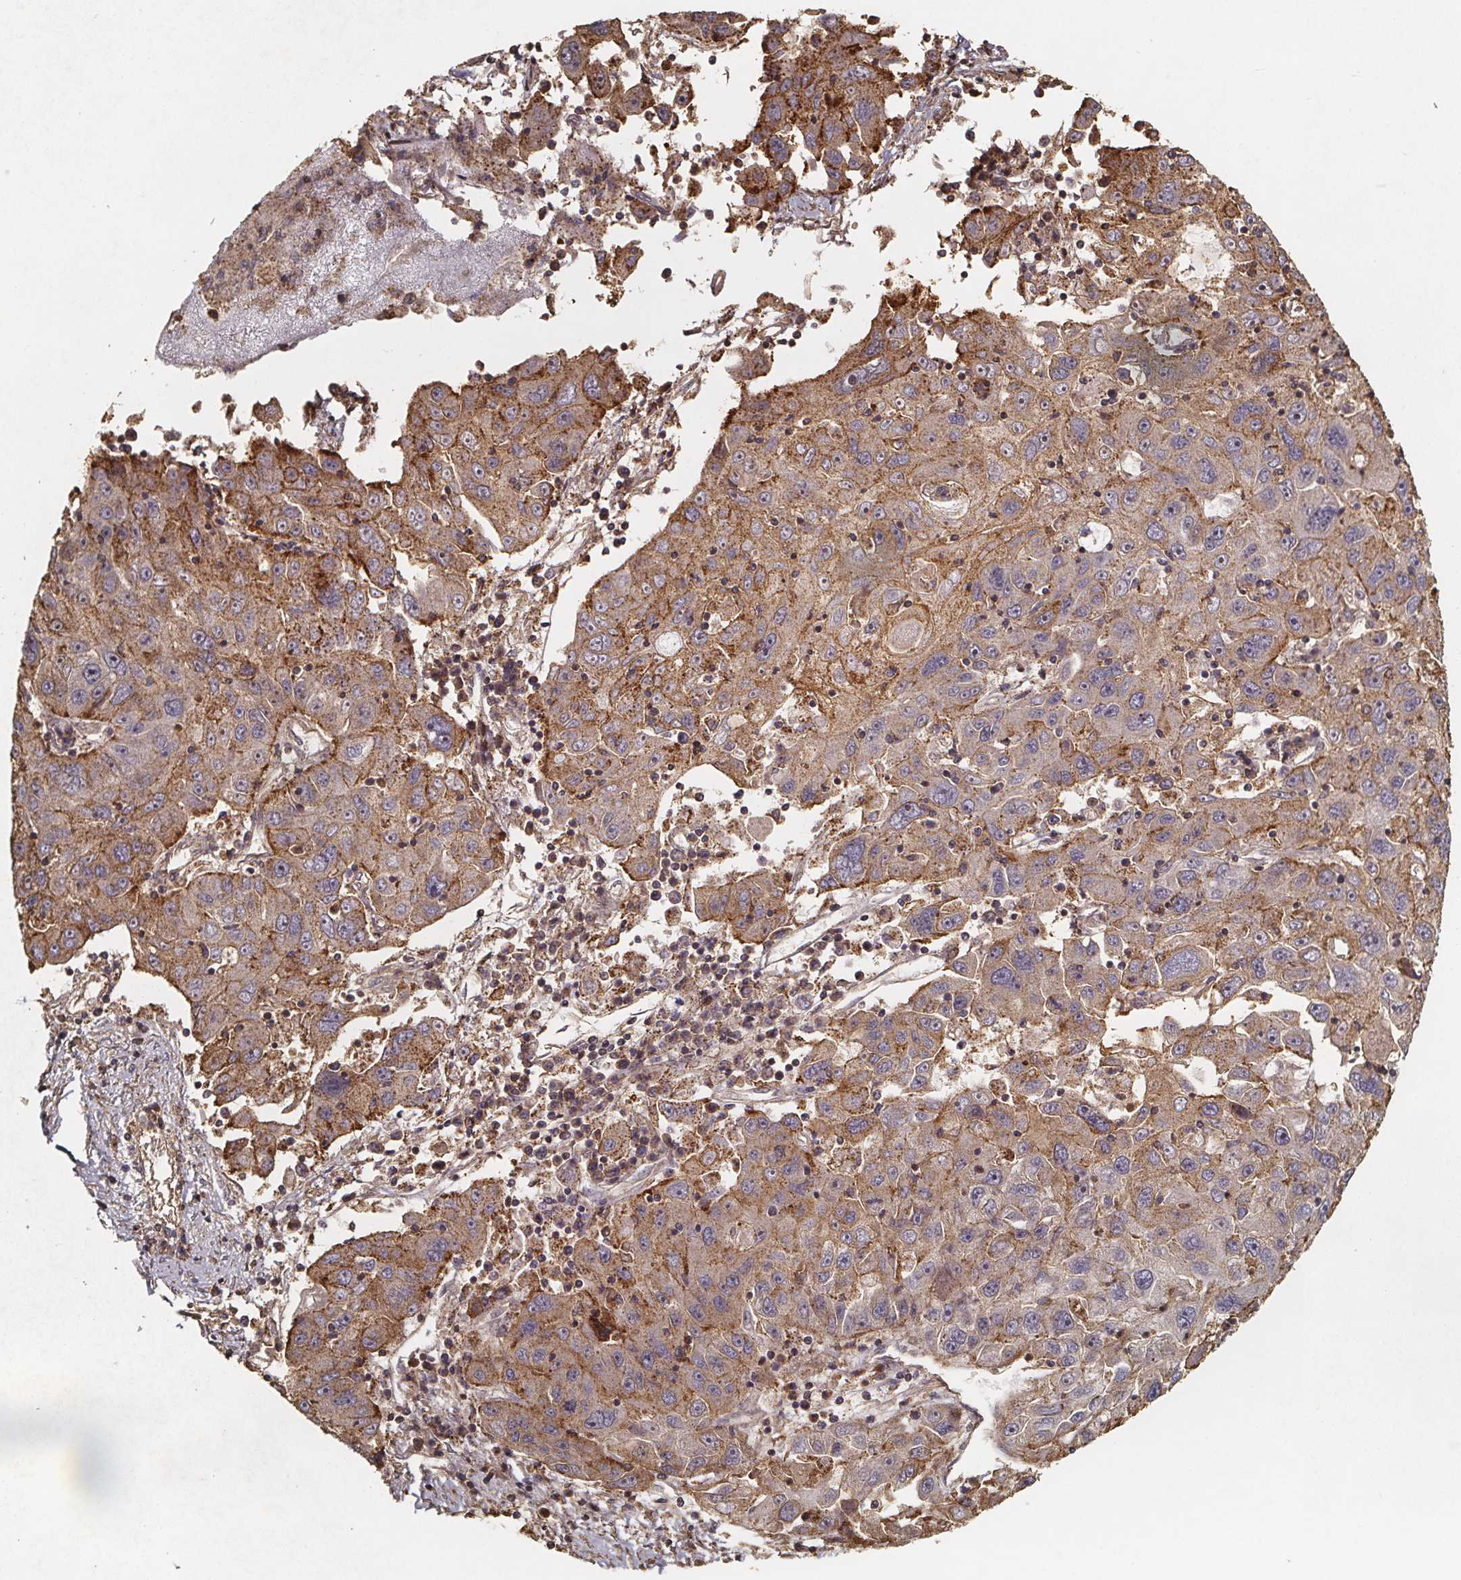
{"staining": {"intensity": "moderate", "quantity": "25%-75%", "location": "cytoplasmic/membranous"}, "tissue": "stomach cancer", "cell_type": "Tumor cells", "image_type": "cancer", "snomed": [{"axis": "morphology", "description": "Adenocarcinoma, NOS"}, {"axis": "topography", "description": "Stomach"}], "caption": "IHC photomicrograph of neoplastic tissue: human adenocarcinoma (stomach) stained using IHC demonstrates medium levels of moderate protein expression localized specifically in the cytoplasmic/membranous of tumor cells, appearing as a cytoplasmic/membranous brown color.", "gene": "ZNF879", "patient": {"sex": "male", "age": 56}}